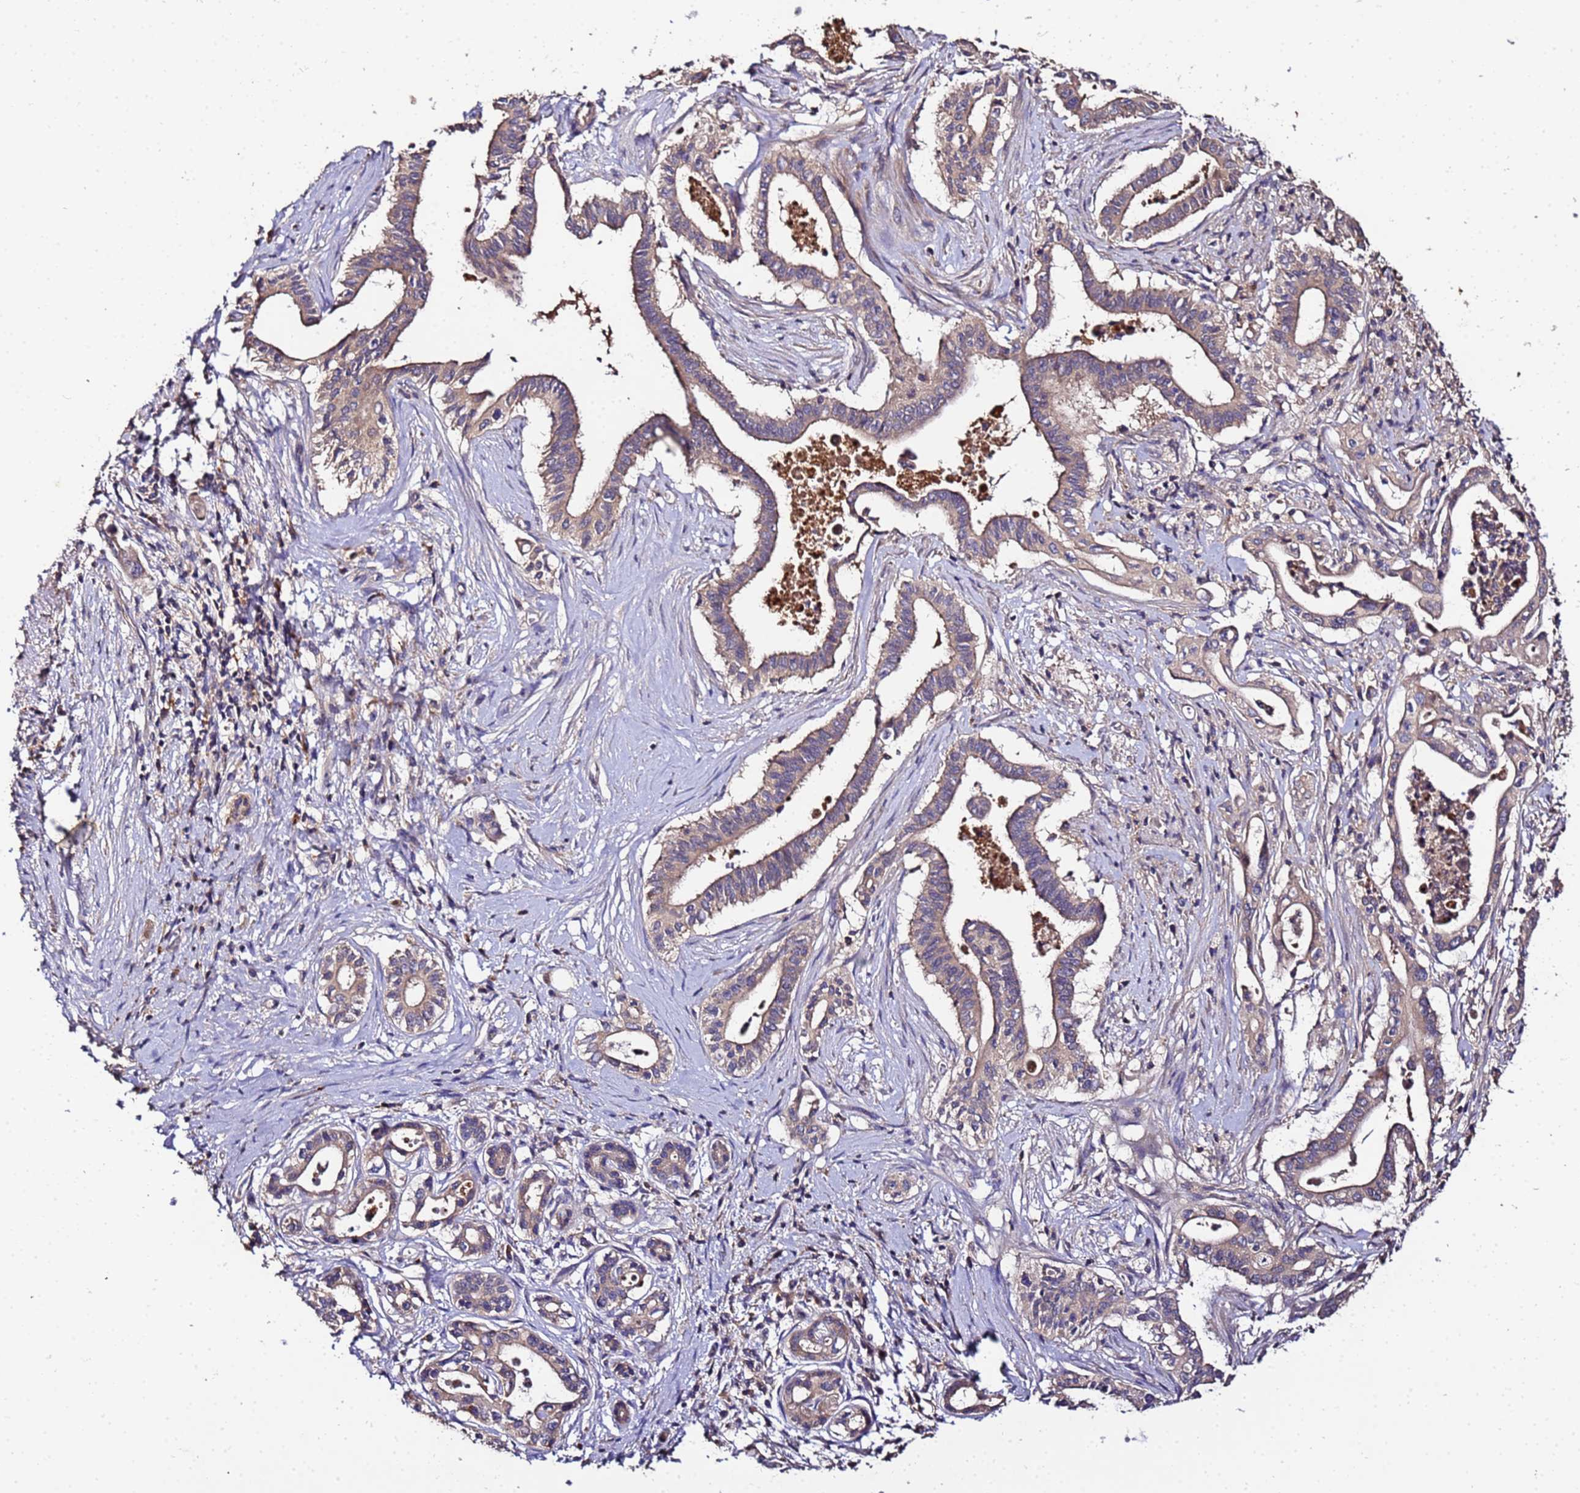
{"staining": {"intensity": "weak", "quantity": "25%-75%", "location": "cytoplasmic/membranous"}, "tissue": "pancreatic cancer", "cell_type": "Tumor cells", "image_type": "cancer", "snomed": [{"axis": "morphology", "description": "Adenocarcinoma, NOS"}, {"axis": "topography", "description": "Pancreas"}], "caption": "A low amount of weak cytoplasmic/membranous staining is appreciated in about 25%-75% of tumor cells in pancreatic cancer tissue. (Stains: DAB in brown, nuclei in blue, Microscopy: brightfield microscopy at high magnification).", "gene": "MTERF1", "patient": {"sex": "female", "age": 77}}